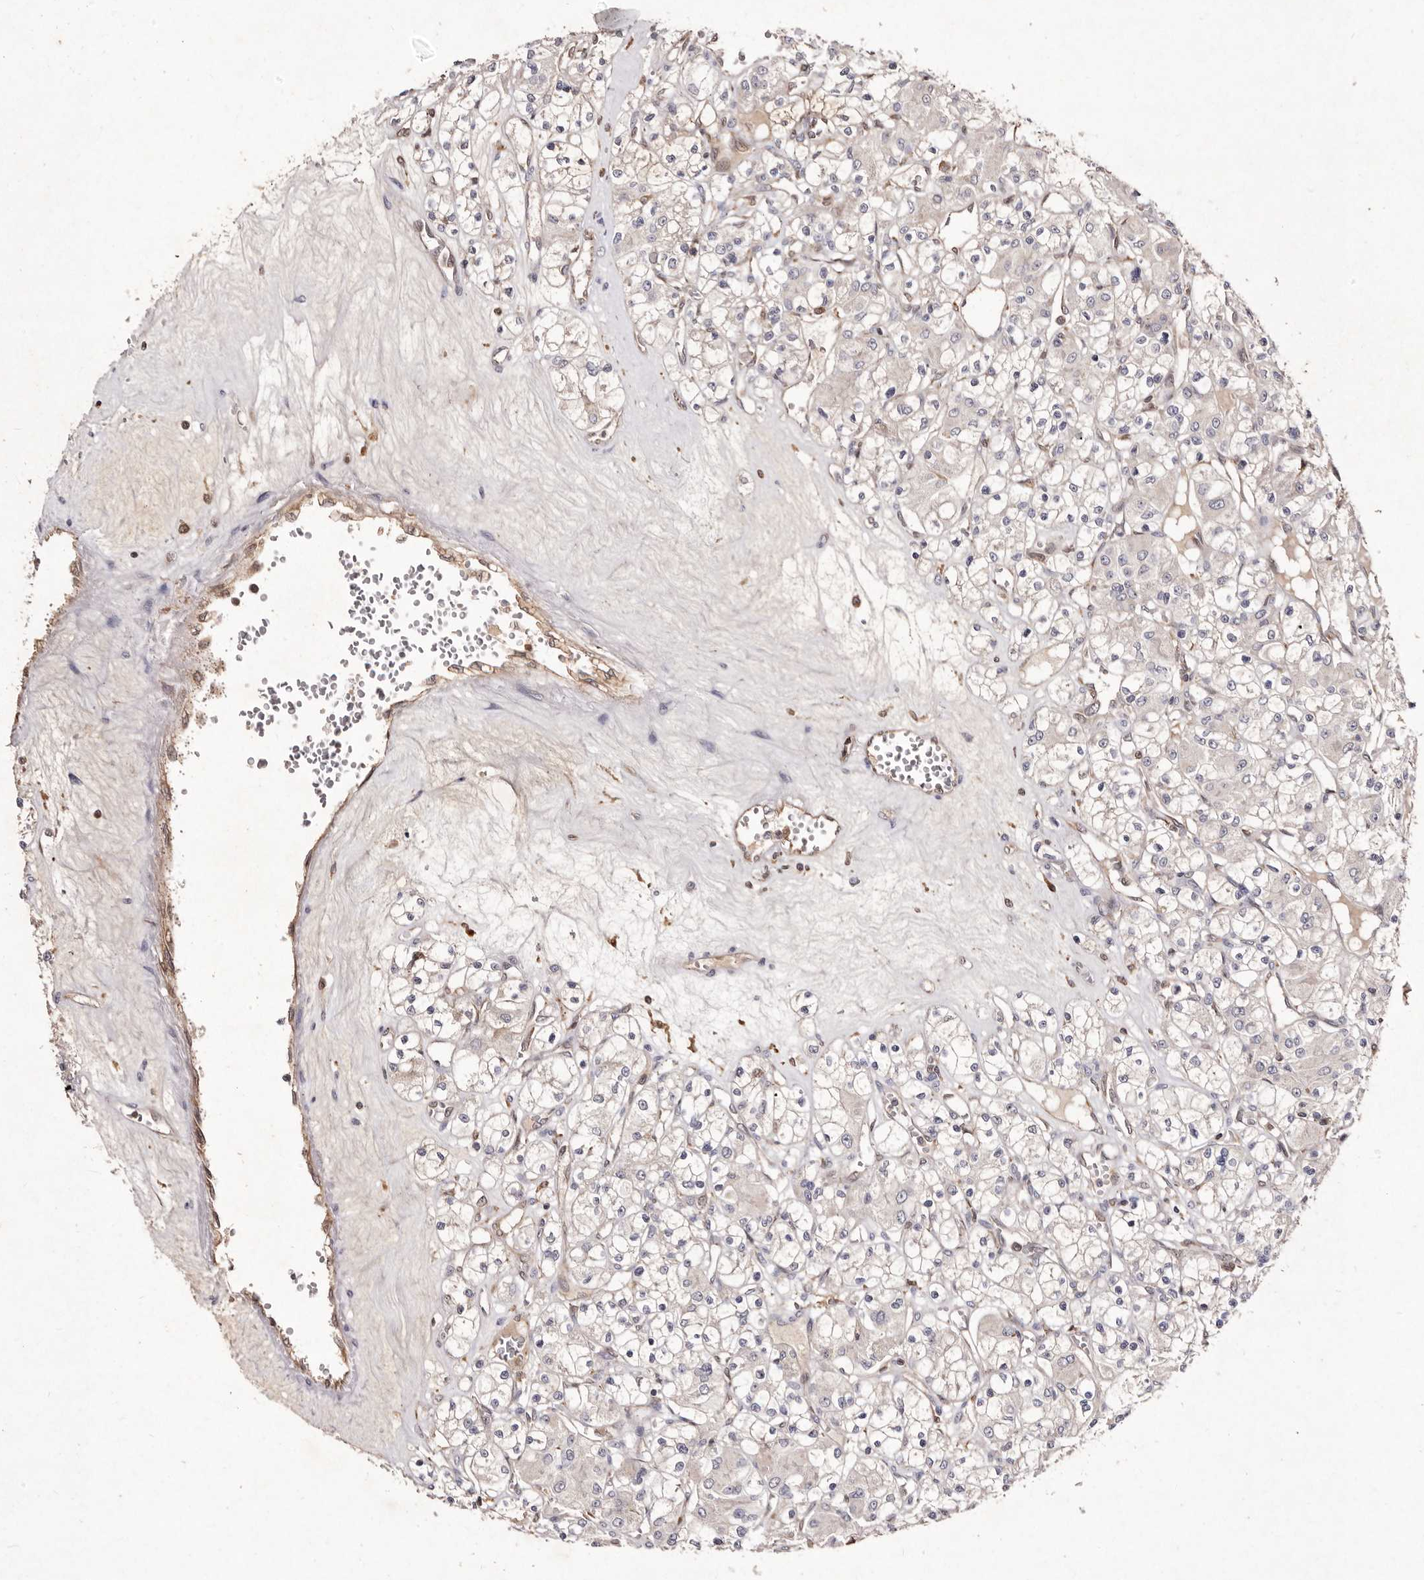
{"staining": {"intensity": "negative", "quantity": "none", "location": "none"}, "tissue": "renal cancer", "cell_type": "Tumor cells", "image_type": "cancer", "snomed": [{"axis": "morphology", "description": "Adenocarcinoma, NOS"}, {"axis": "topography", "description": "Kidney"}], "caption": "Immunohistochemistry (IHC) photomicrograph of neoplastic tissue: renal adenocarcinoma stained with DAB (3,3'-diaminobenzidine) demonstrates no significant protein positivity in tumor cells.", "gene": "GIMAP4", "patient": {"sex": "female", "age": 59}}